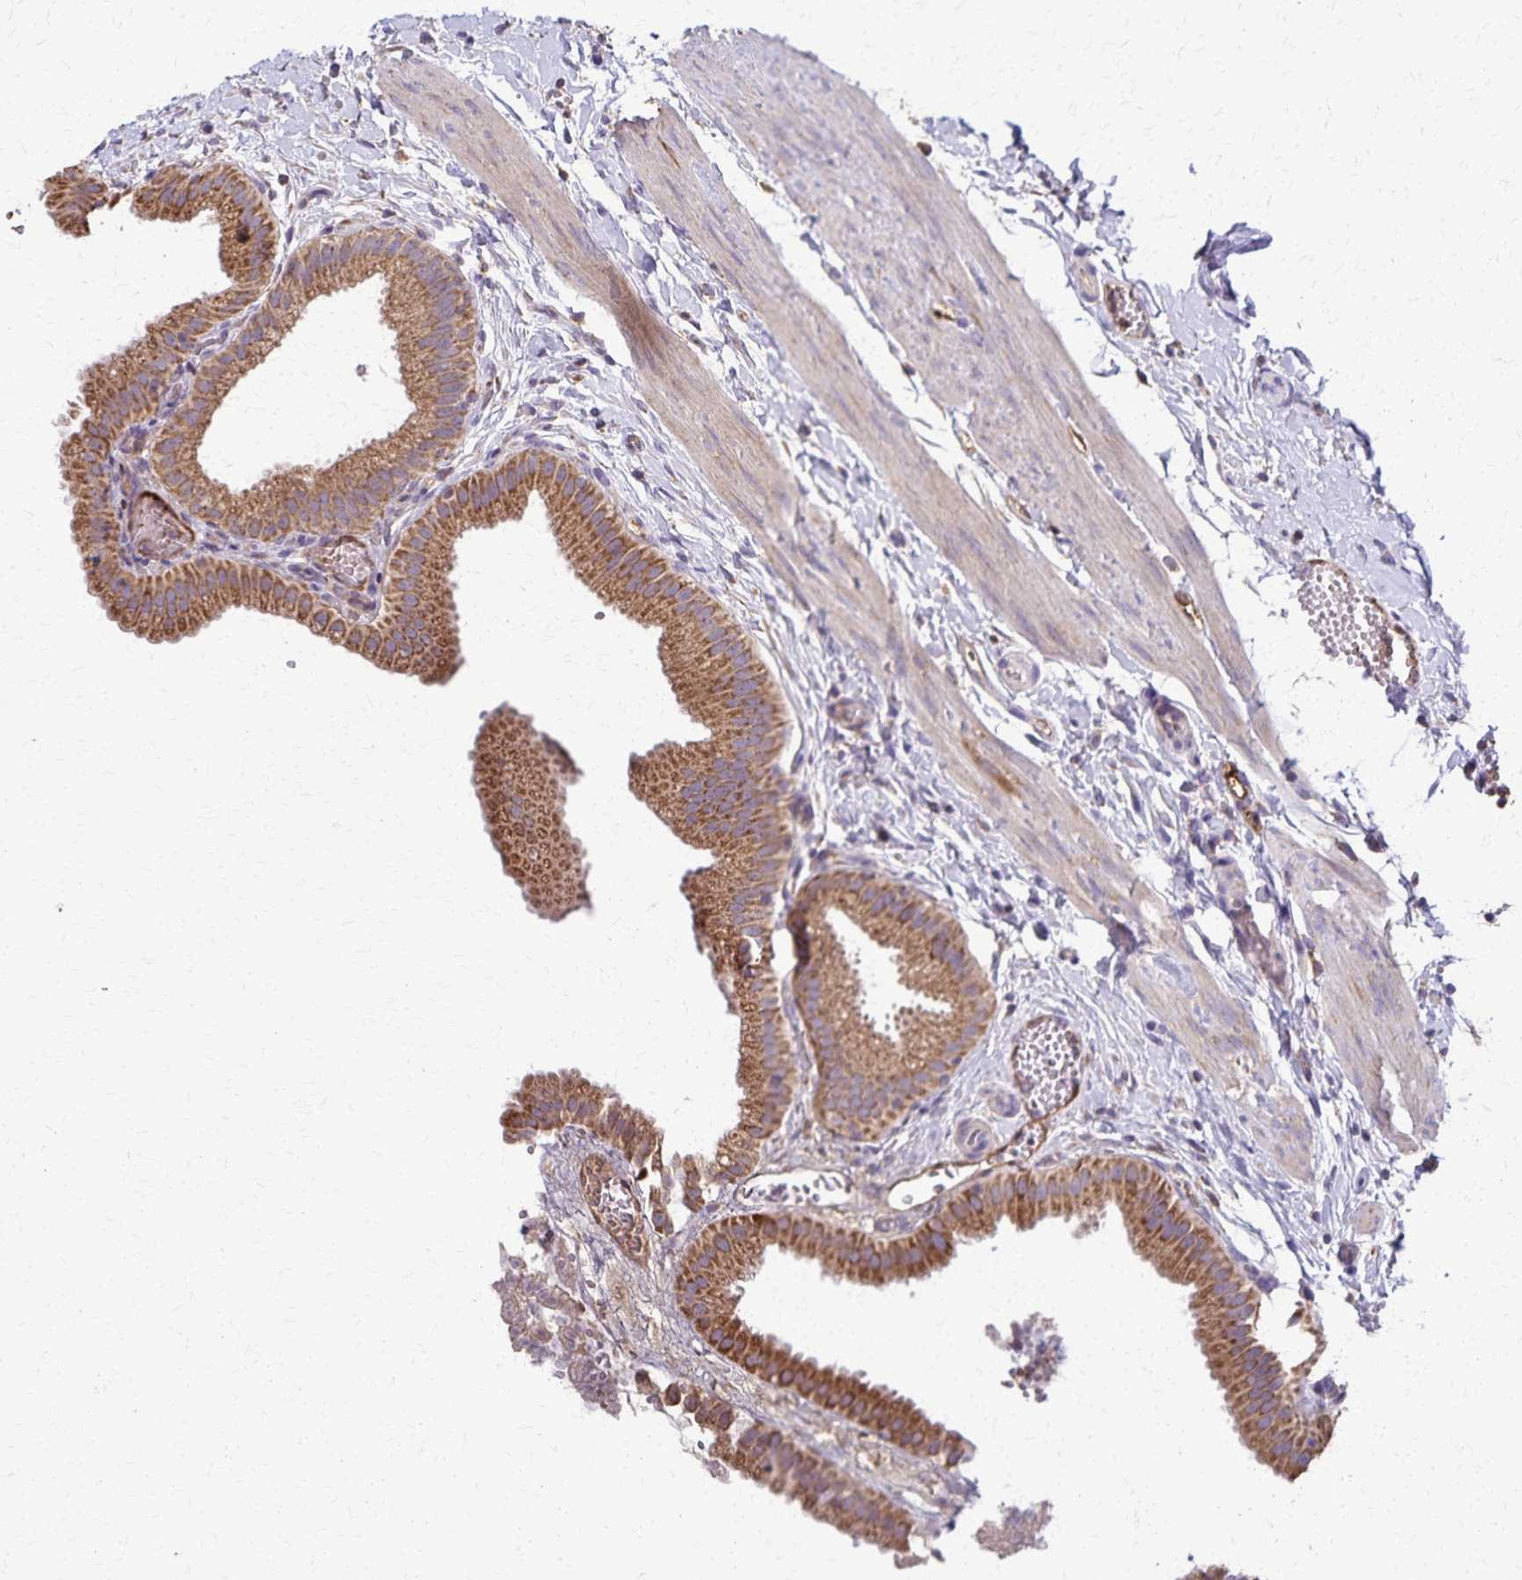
{"staining": {"intensity": "moderate", "quantity": ">75%", "location": "cytoplasmic/membranous"}, "tissue": "gallbladder", "cell_type": "Glandular cells", "image_type": "normal", "snomed": [{"axis": "morphology", "description": "Normal tissue, NOS"}, {"axis": "topography", "description": "Gallbladder"}], "caption": "IHC (DAB (3,3'-diaminobenzidine)) staining of normal human gallbladder shows moderate cytoplasmic/membranous protein positivity in about >75% of glandular cells.", "gene": "RNF10", "patient": {"sex": "female", "age": 63}}